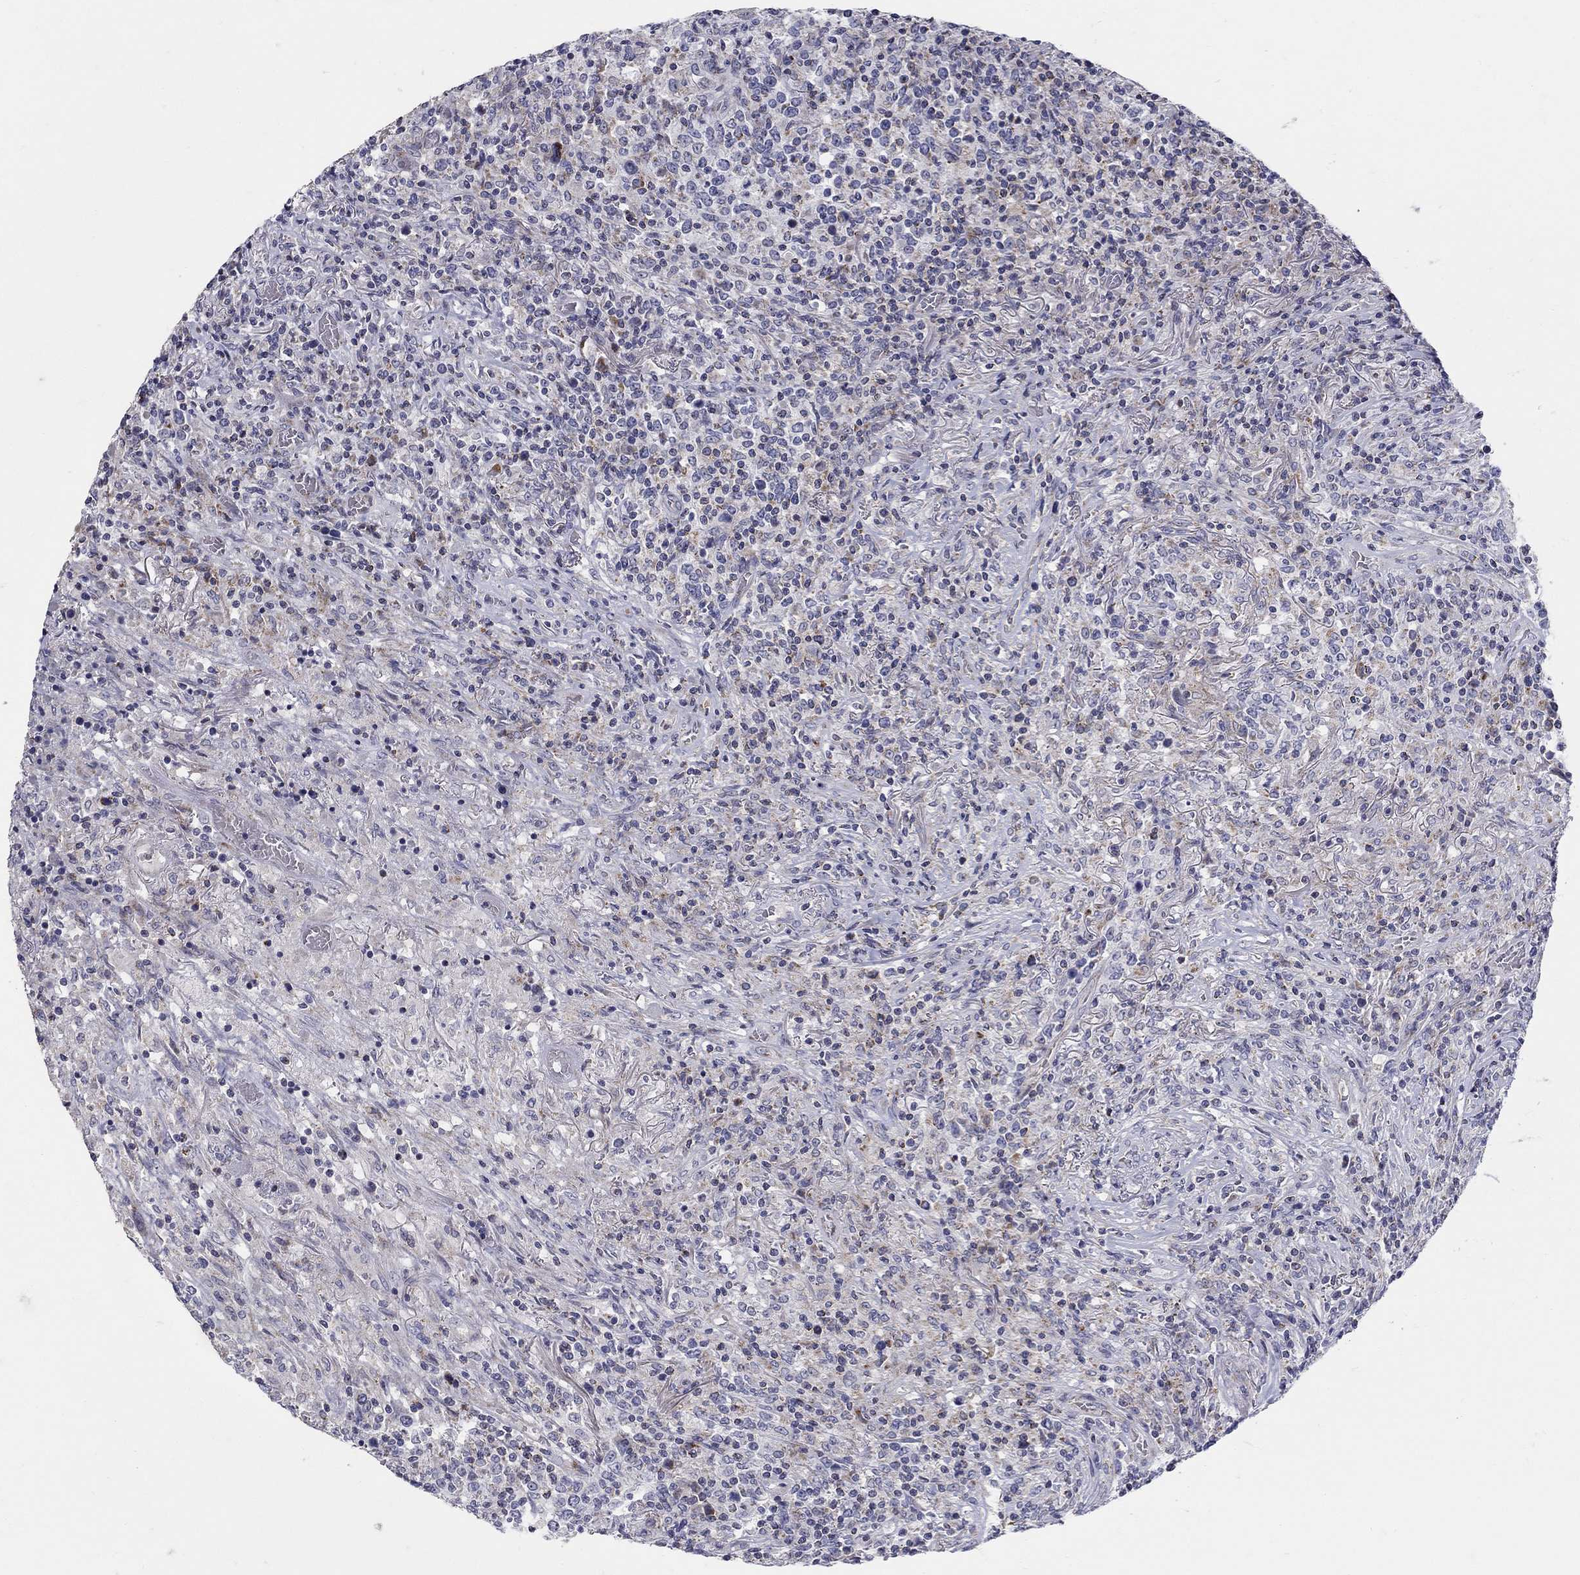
{"staining": {"intensity": "negative", "quantity": "none", "location": "none"}, "tissue": "lymphoma", "cell_type": "Tumor cells", "image_type": "cancer", "snomed": [{"axis": "morphology", "description": "Malignant lymphoma, non-Hodgkin's type, High grade"}, {"axis": "topography", "description": "Lung"}], "caption": "Malignant lymphoma, non-Hodgkin's type (high-grade) was stained to show a protein in brown. There is no significant expression in tumor cells. (DAB (3,3'-diaminobenzidine) immunohistochemistry (IHC), high magnification).", "gene": "HMX2", "patient": {"sex": "male", "age": 79}}